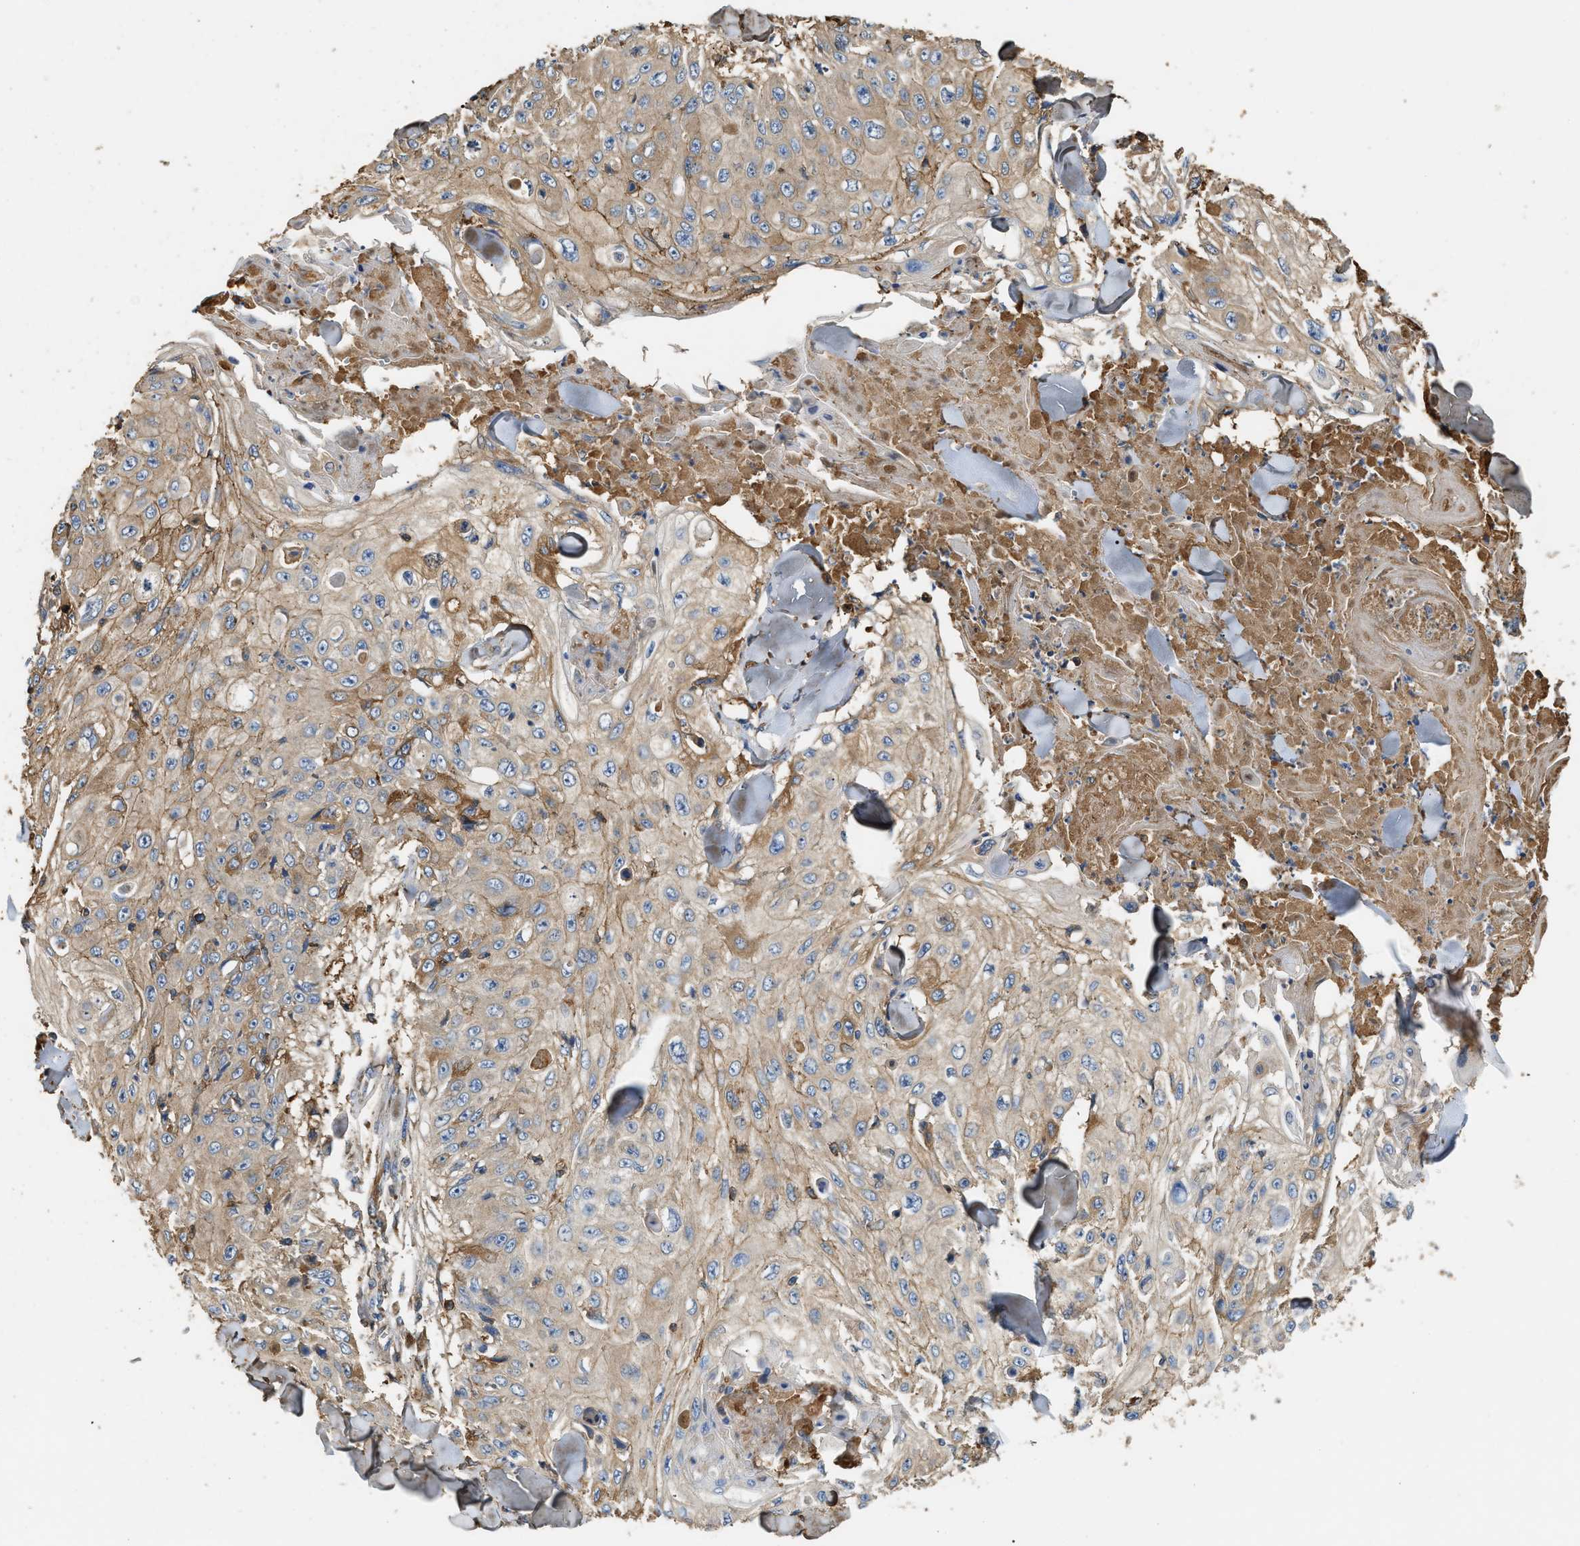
{"staining": {"intensity": "moderate", "quantity": "<25%", "location": "cytoplasmic/membranous"}, "tissue": "skin cancer", "cell_type": "Tumor cells", "image_type": "cancer", "snomed": [{"axis": "morphology", "description": "Squamous cell carcinoma, NOS"}, {"axis": "topography", "description": "Skin"}], "caption": "Skin cancer (squamous cell carcinoma) tissue displays moderate cytoplasmic/membranous staining in about <25% of tumor cells, visualized by immunohistochemistry. (DAB IHC, brown staining for protein, blue staining for nuclei).", "gene": "TMEM268", "patient": {"sex": "male", "age": 86}}